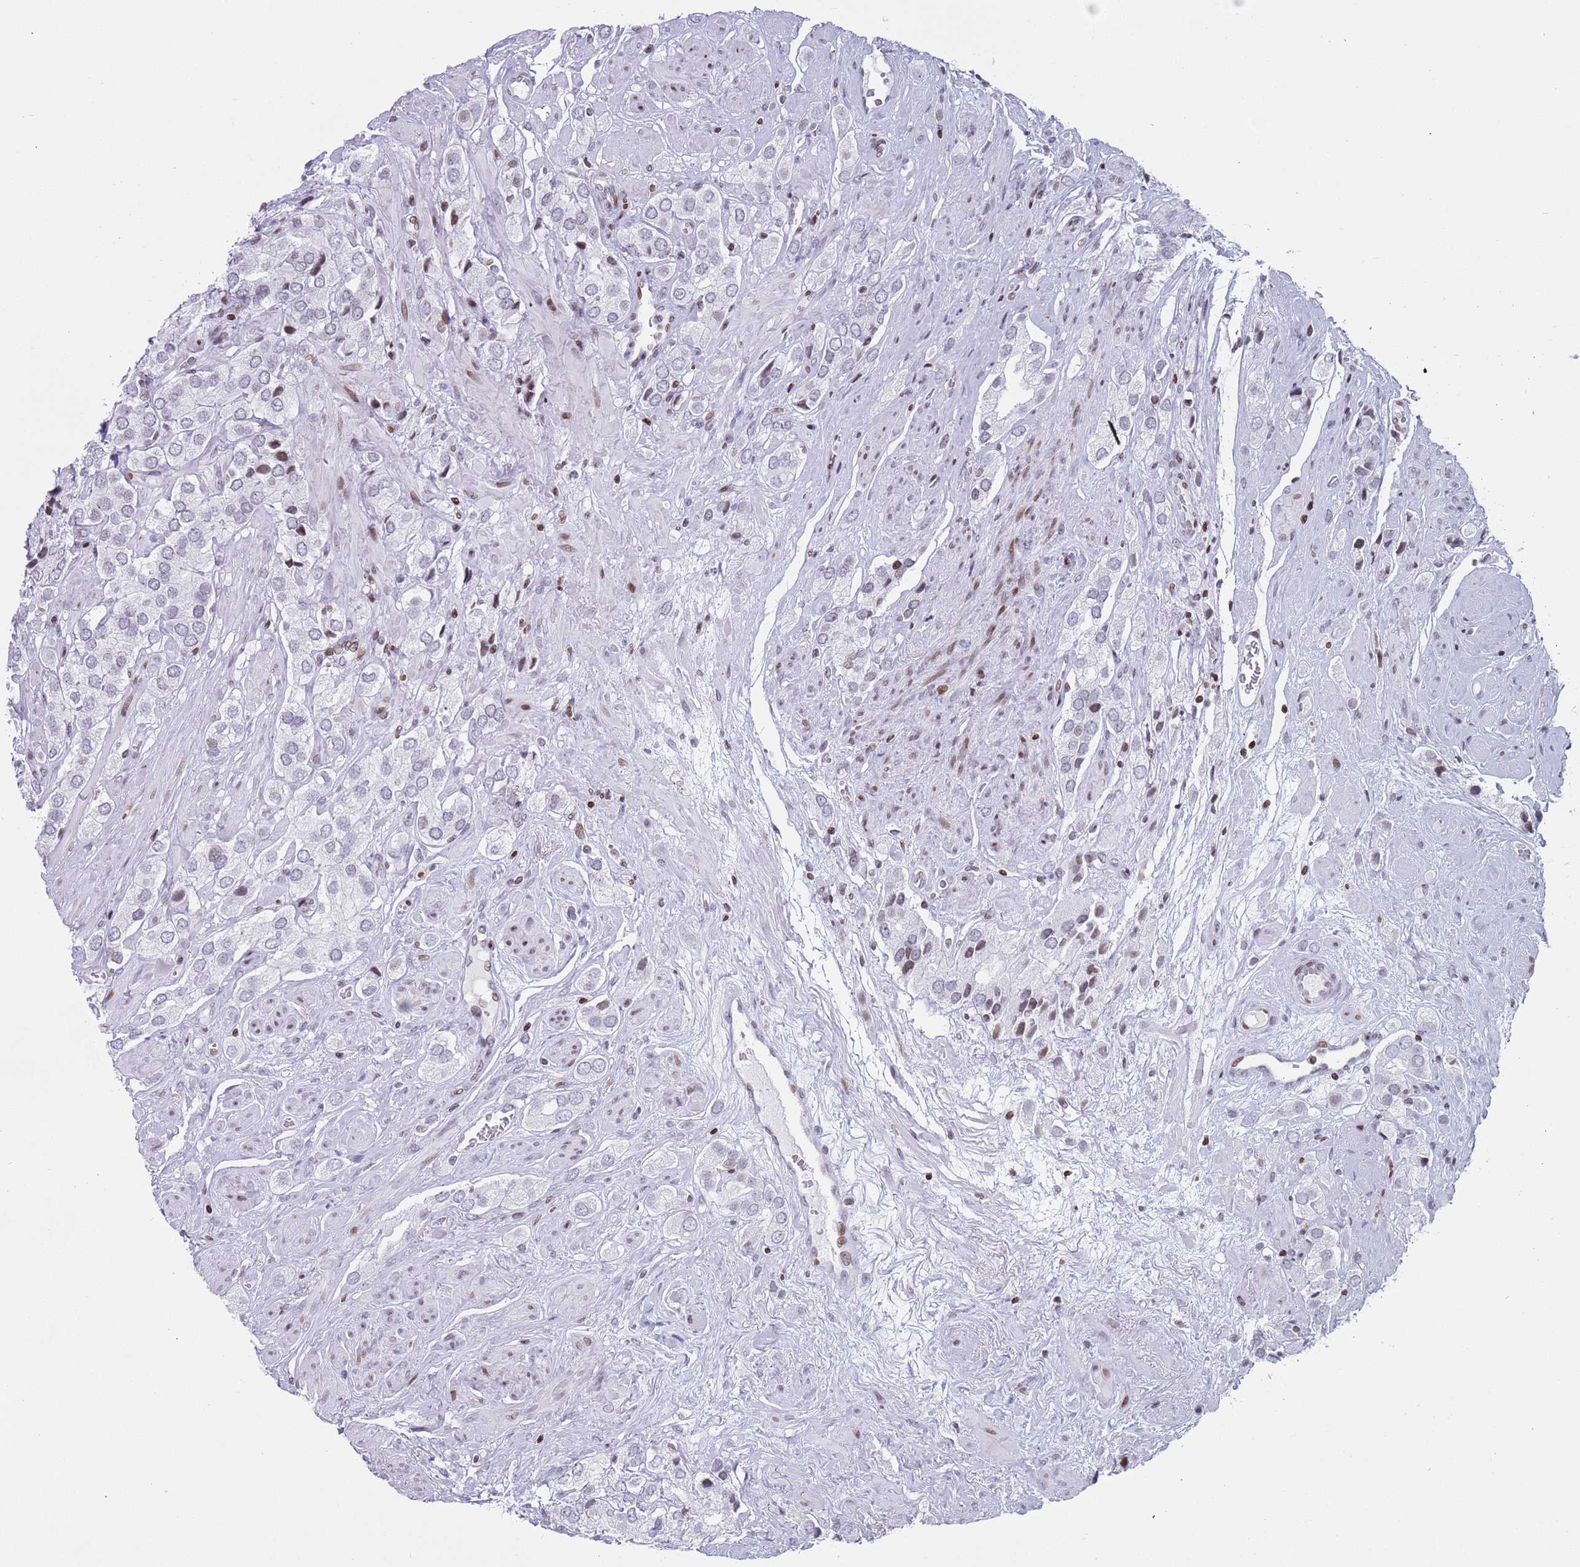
{"staining": {"intensity": "negative", "quantity": "none", "location": "none"}, "tissue": "prostate cancer", "cell_type": "Tumor cells", "image_type": "cancer", "snomed": [{"axis": "morphology", "description": "Adenocarcinoma, High grade"}, {"axis": "topography", "description": "Prostate and seminal vesicle, NOS"}], "caption": "Photomicrograph shows no protein expression in tumor cells of prostate cancer (adenocarcinoma (high-grade)) tissue.", "gene": "HDAC8", "patient": {"sex": "male", "age": 64}}